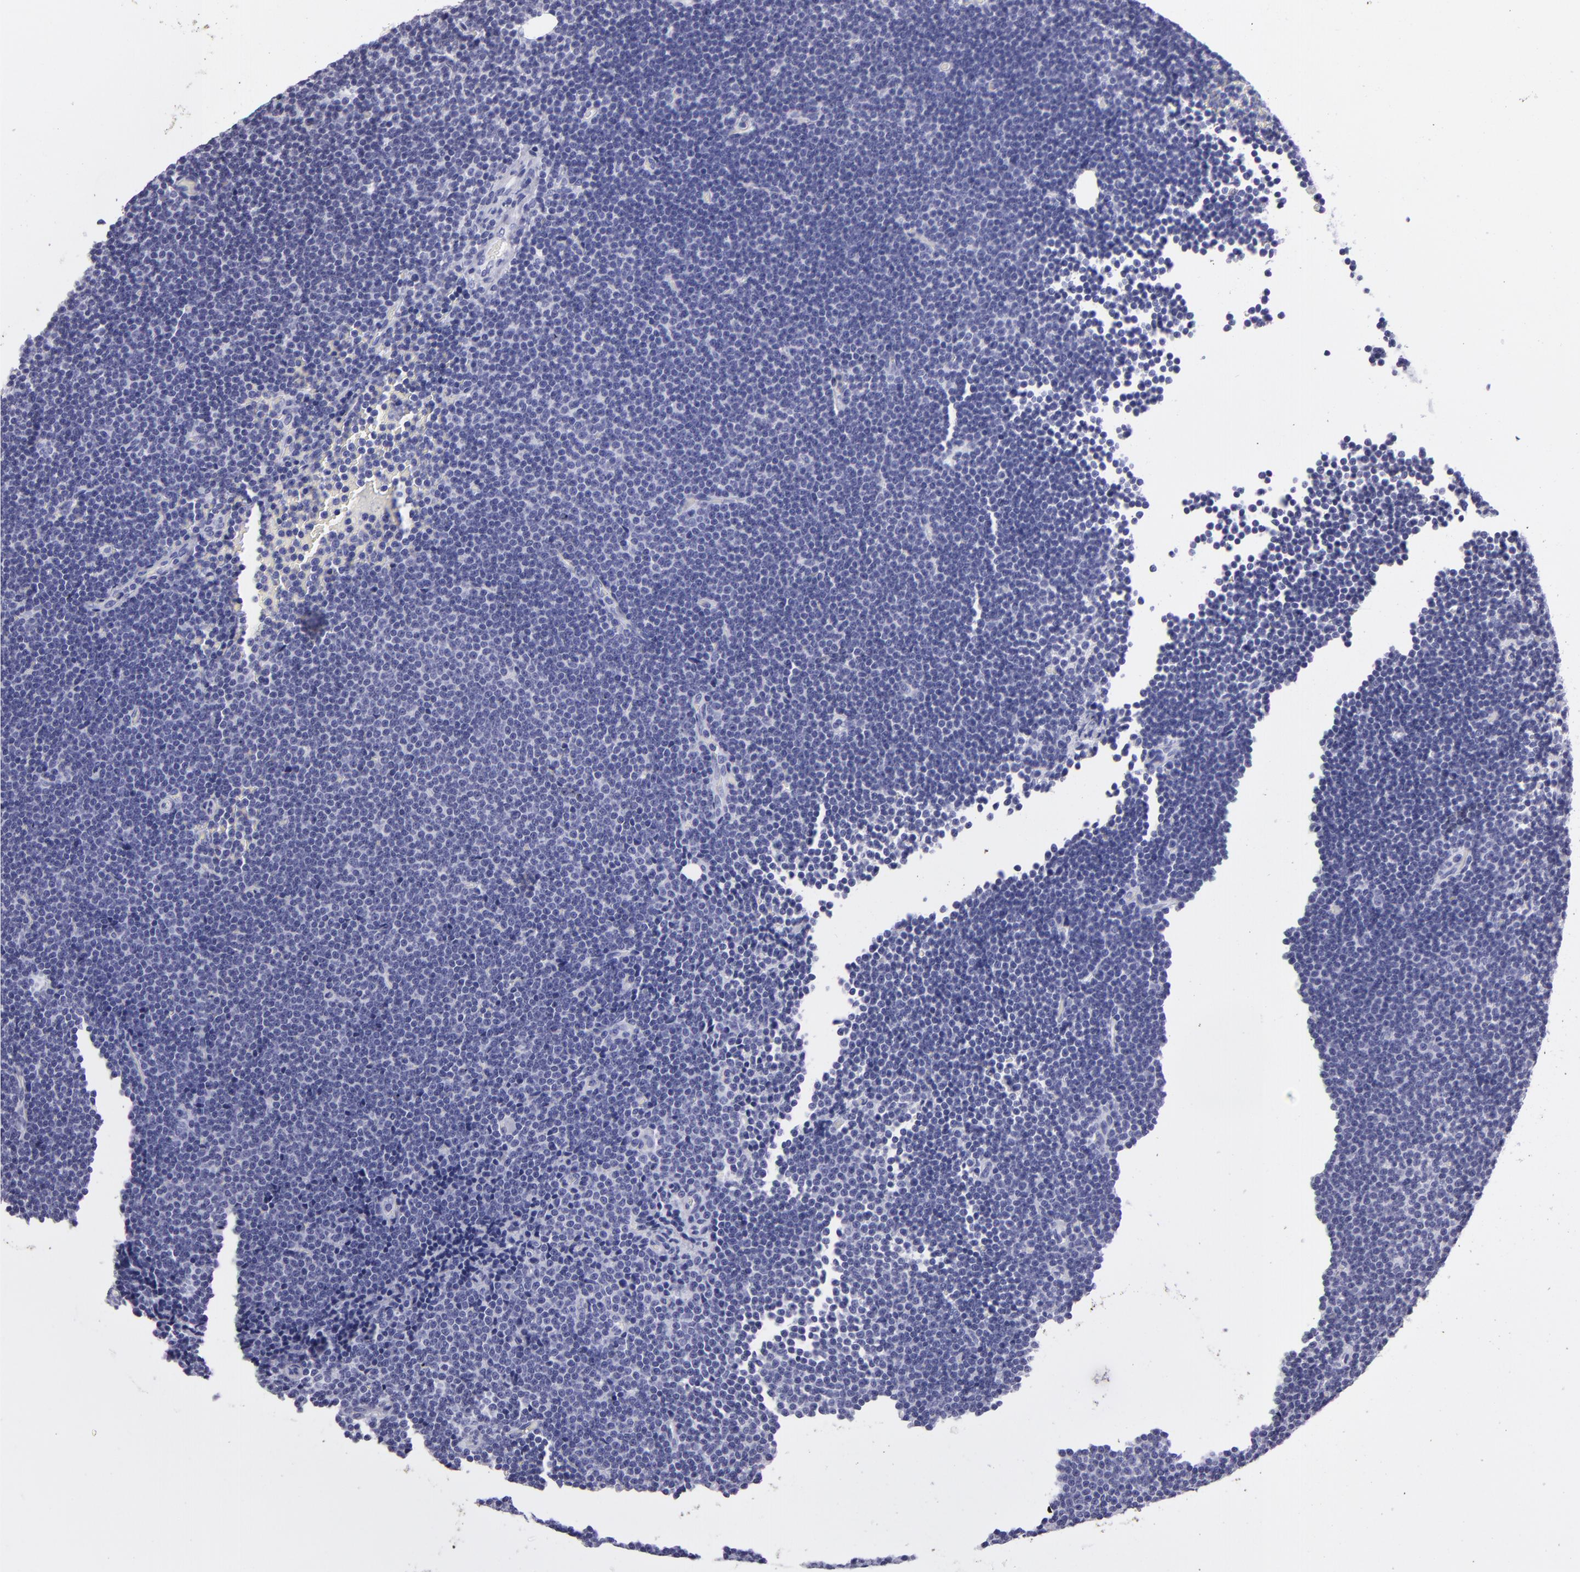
{"staining": {"intensity": "negative", "quantity": "none", "location": "none"}, "tissue": "lymphoma", "cell_type": "Tumor cells", "image_type": "cancer", "snomed": [{"axis": "morphology", "description": "Malignant lymphoma, non-Hodgkin's type, Low grade"}, {"axis": "topography", "description": "Lymph node"}], "caption": "Micrograph shows no protein positivity in tumor cells of malignant lymphoma, non-Hodgkin's type (low-grade) tissue.", "gene": "PVALB", "patient": {"sex": "female", "age": 73}}